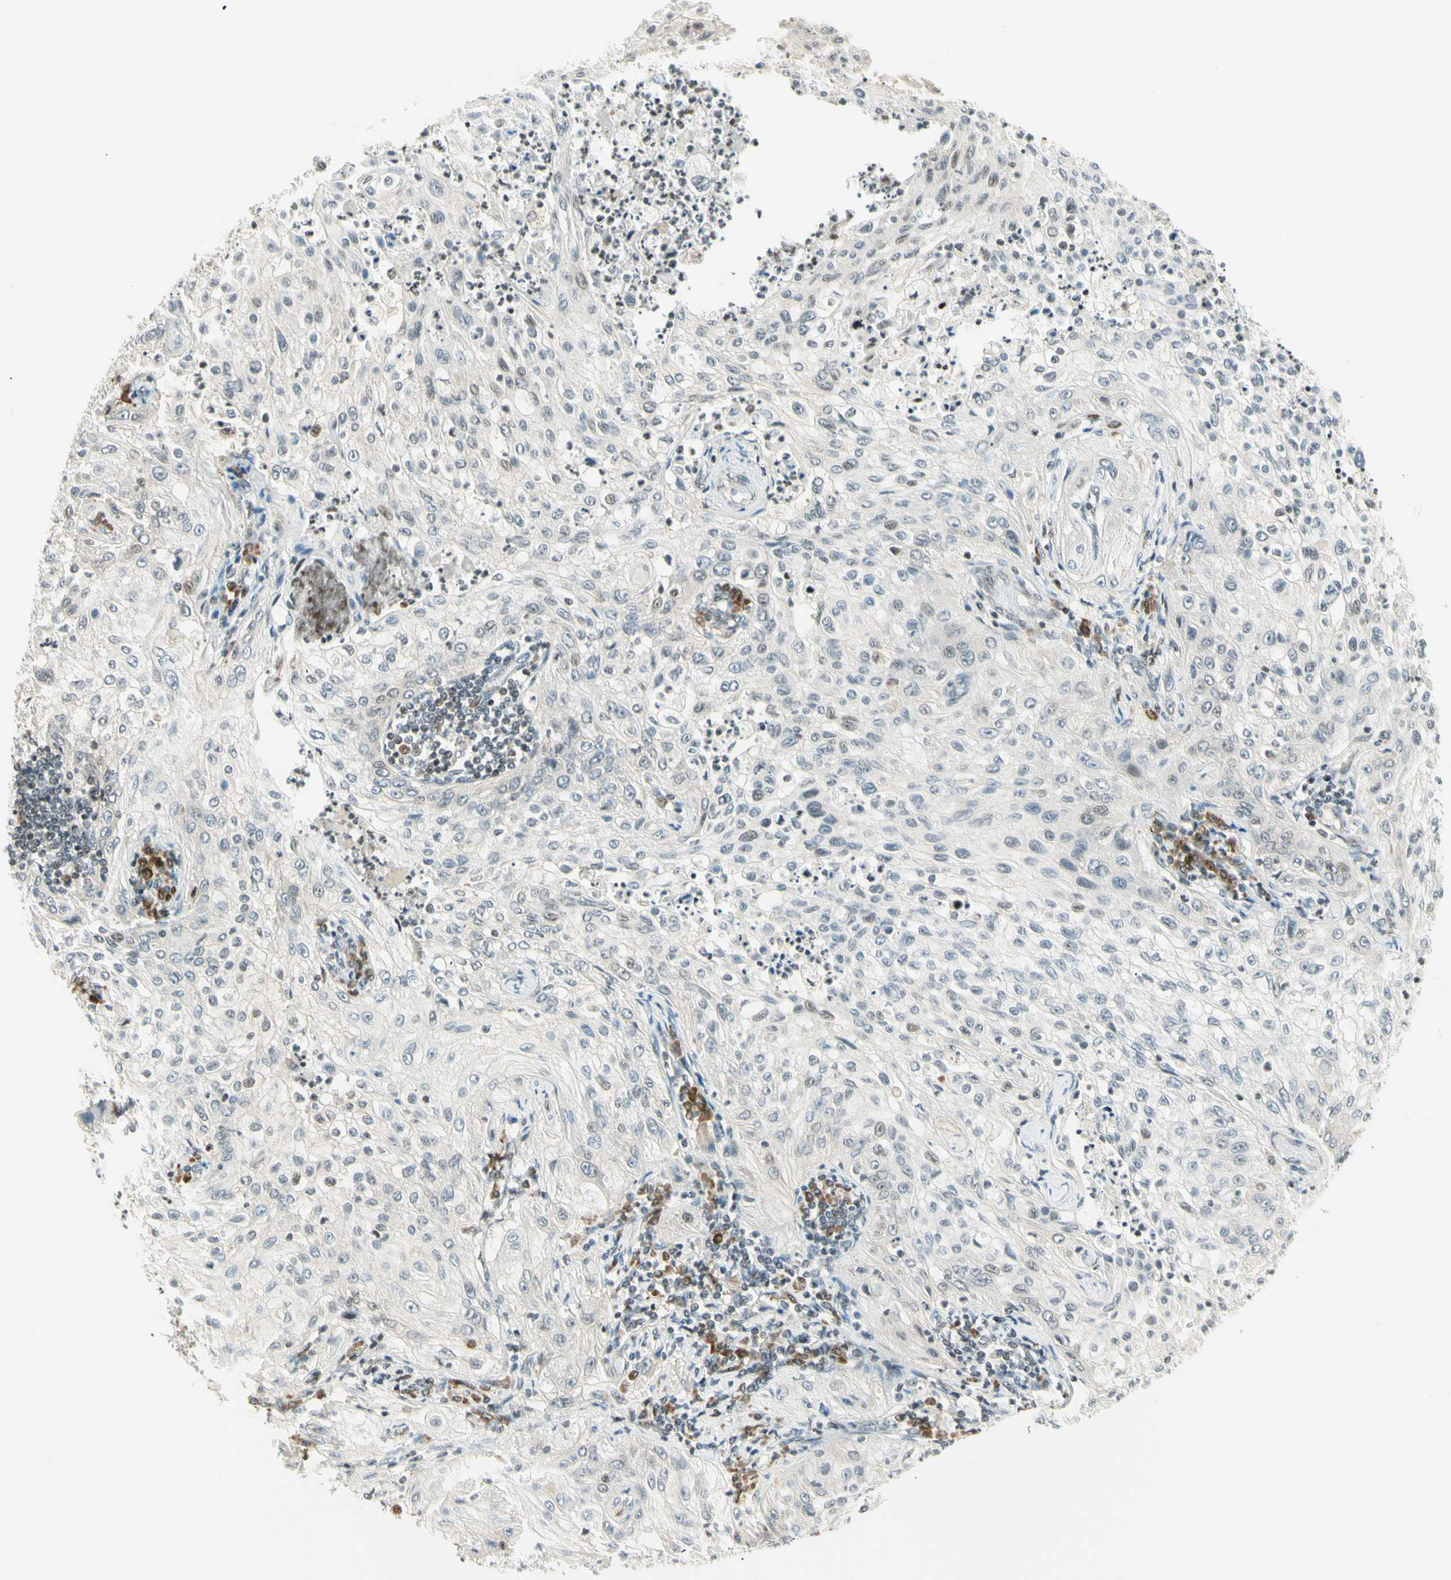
{"staining": {"intensity": "negative", "quantity": "none", "location": "none"}, "tissue": "lung cancer", "cell_type": "Tumor cells", "image_type": "cancer", "snomed": [{"axis": "morphology", "description": "Inflammation, NOS"}, {"axis": "morphology", "description": "Squamous cell carcinoma, NOS"}, {"axis": "topography", "description": "Lymph node"}, {"axis": "topography", "description": "Soft tissue"}, {"axis": "topography", "description": "Lung"}], "caption": "Image shows no protein staining in tumor cells of lung squamous cell carcinoma tissue.", "gene": "TPT1", "patient": {"sex": "male", "age": 66}}